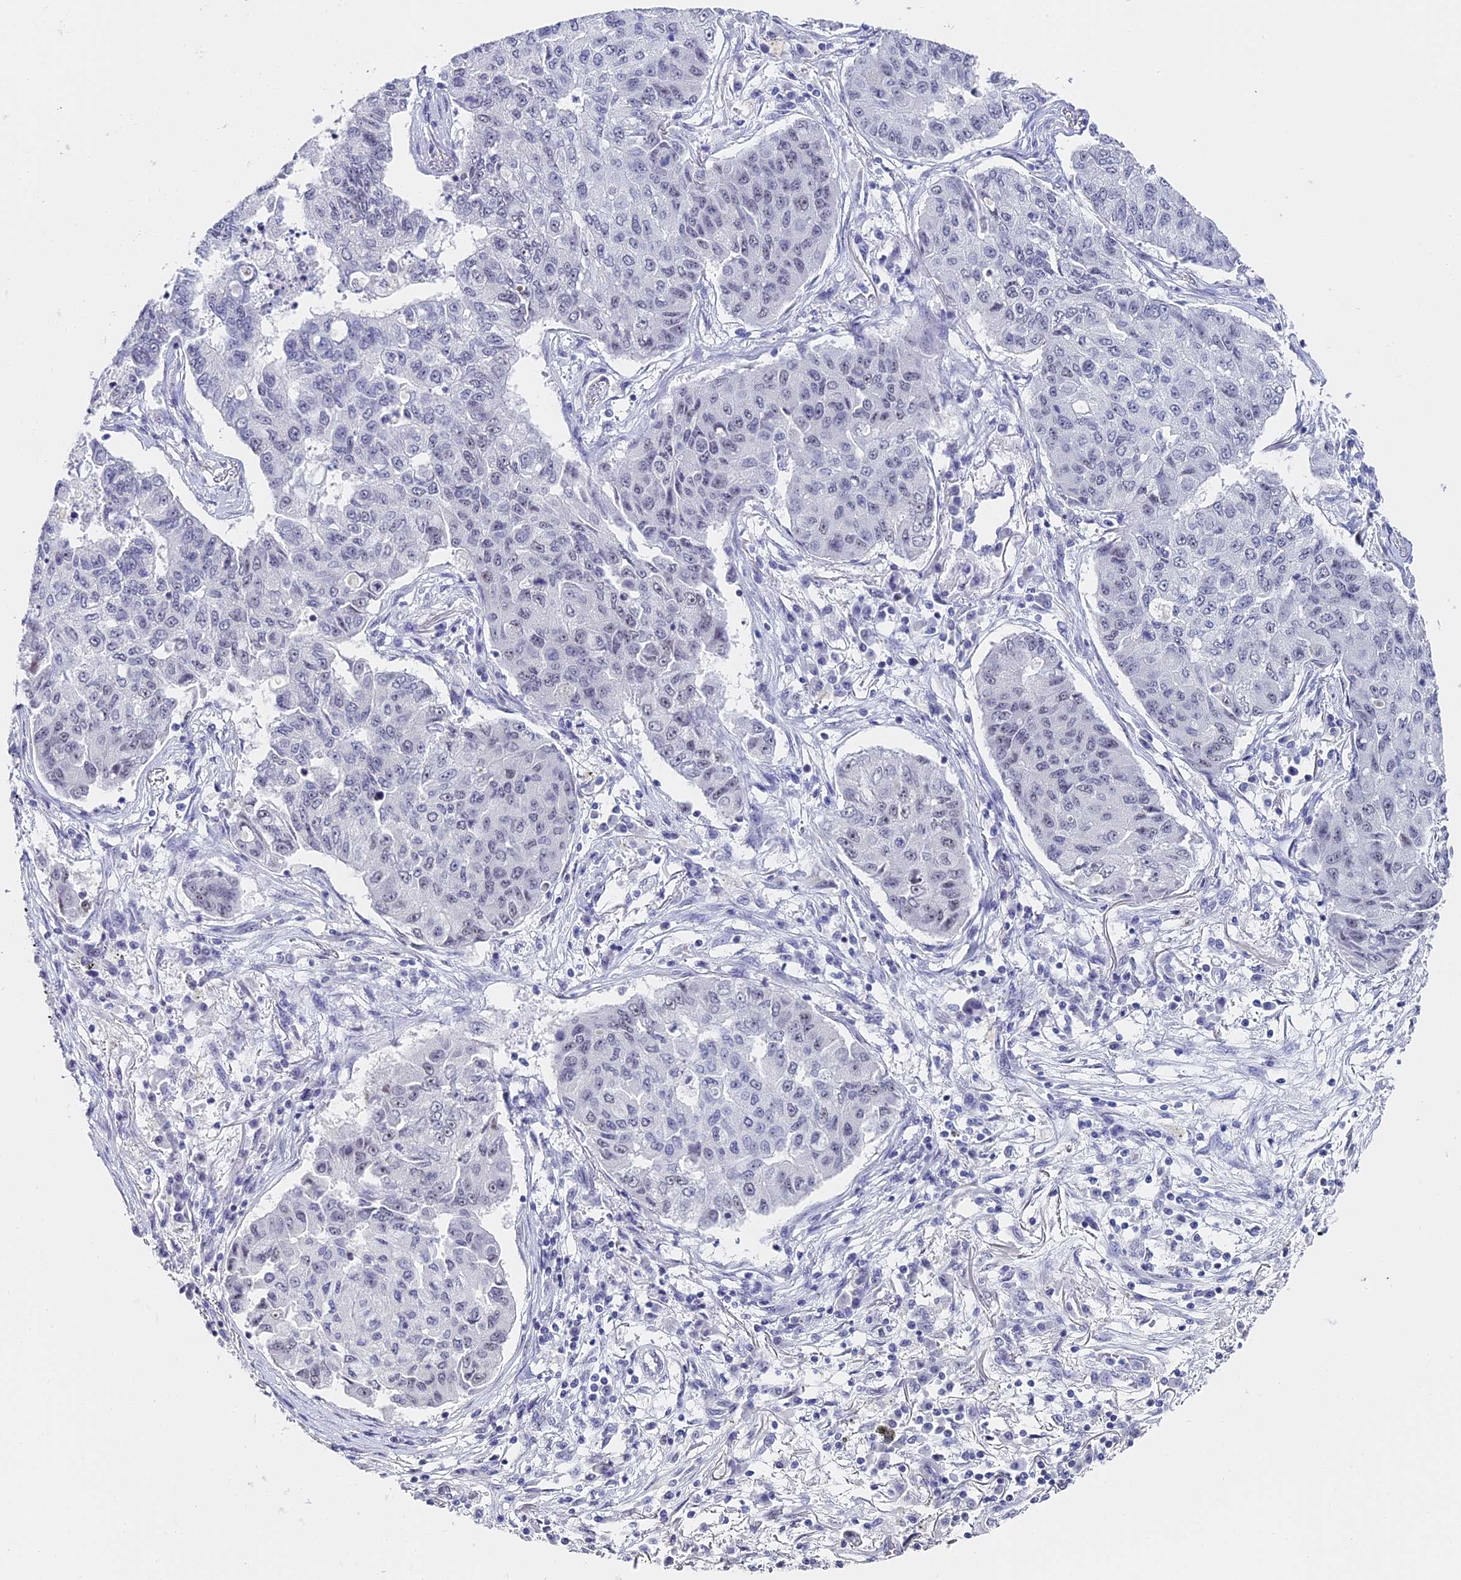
{"staining": {"intensity": "negative", "quantity": "none", "location": "none"}, "tissue": "lung cancer", "cell_type": "Tumor cells", "image_type": "cancer", "snomed": [{"axis": "morphology", "description": "Squamous cell carcinoma, NOS"}, {"axis": "topography", "description": "Lung"}], "caption": "Immunohistochemistry (IHC) histopathology image of neoplastic tissue: squamous cell carcinoma (lung) stained with DAB demonstrates no significant protein staining in tumor cells.", "gene": "CD2BP2", "patient": {"sex": "male", "age": 74}}